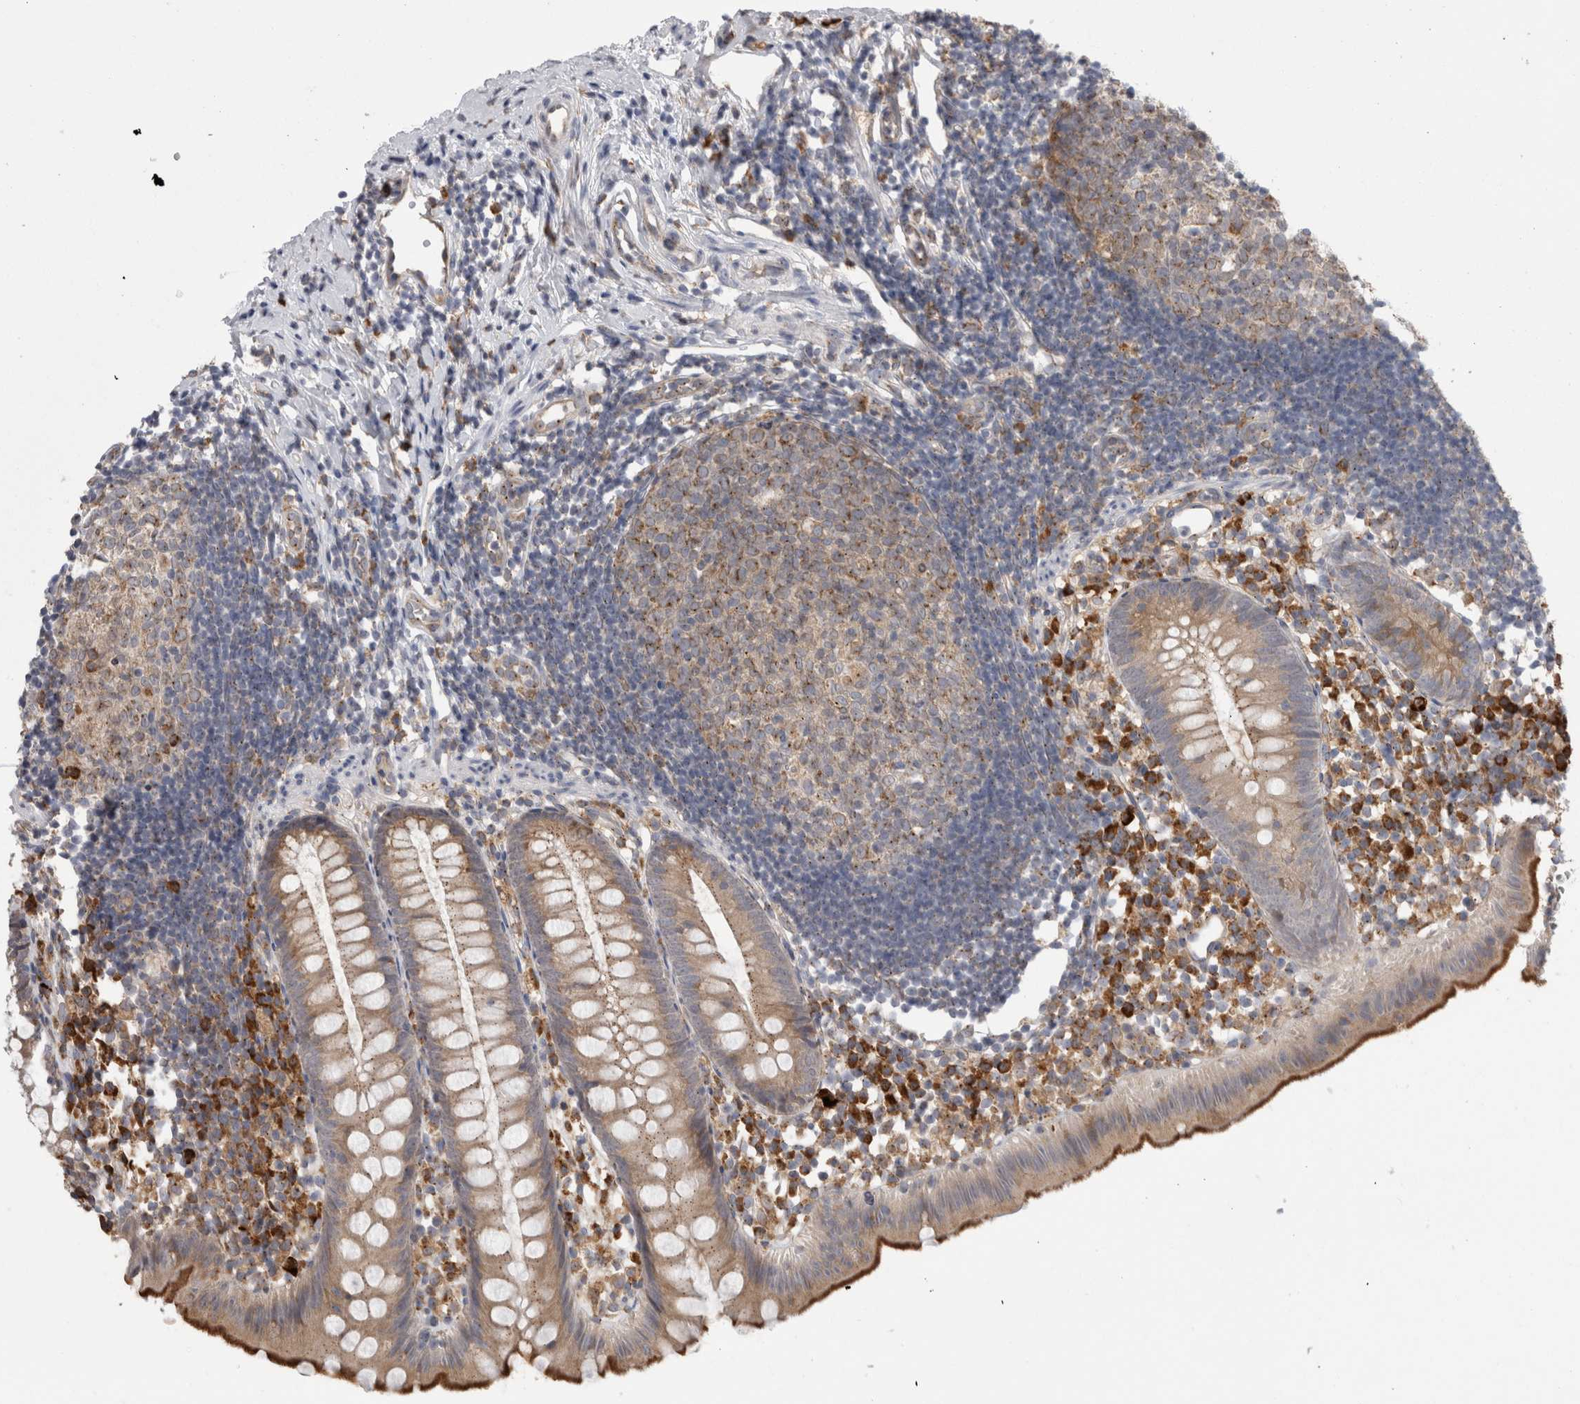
{"staining": {"intensity": "moderate", "quantity": "25%-75%", "location": "cytoplasmic/membranous"}, "tissue": "appendix", "cell_type": "Glandular cells", "image_type": "normal", "snomed": [{"axis": "morphology", "description": "Normal tissue, NOS"}, {"axis": "topography", "description": "Appendix"}], "caption": "Immunohistochemistry (IHC) staining of benign appendix, which displays medium levels of moderate cytoplasmic/membranous positivity in about 25%-75% of glandular cells indicating moderate cytoplasmic/membranous protein positivity. The staining was performed using DAB (3,3'-diaminobenzidine) (brown) for protein detection and nuclei were counterstained in hematoxylin (blue).", "gene": "ZNF341", "patient": {"sex": "female", "age": 20}}